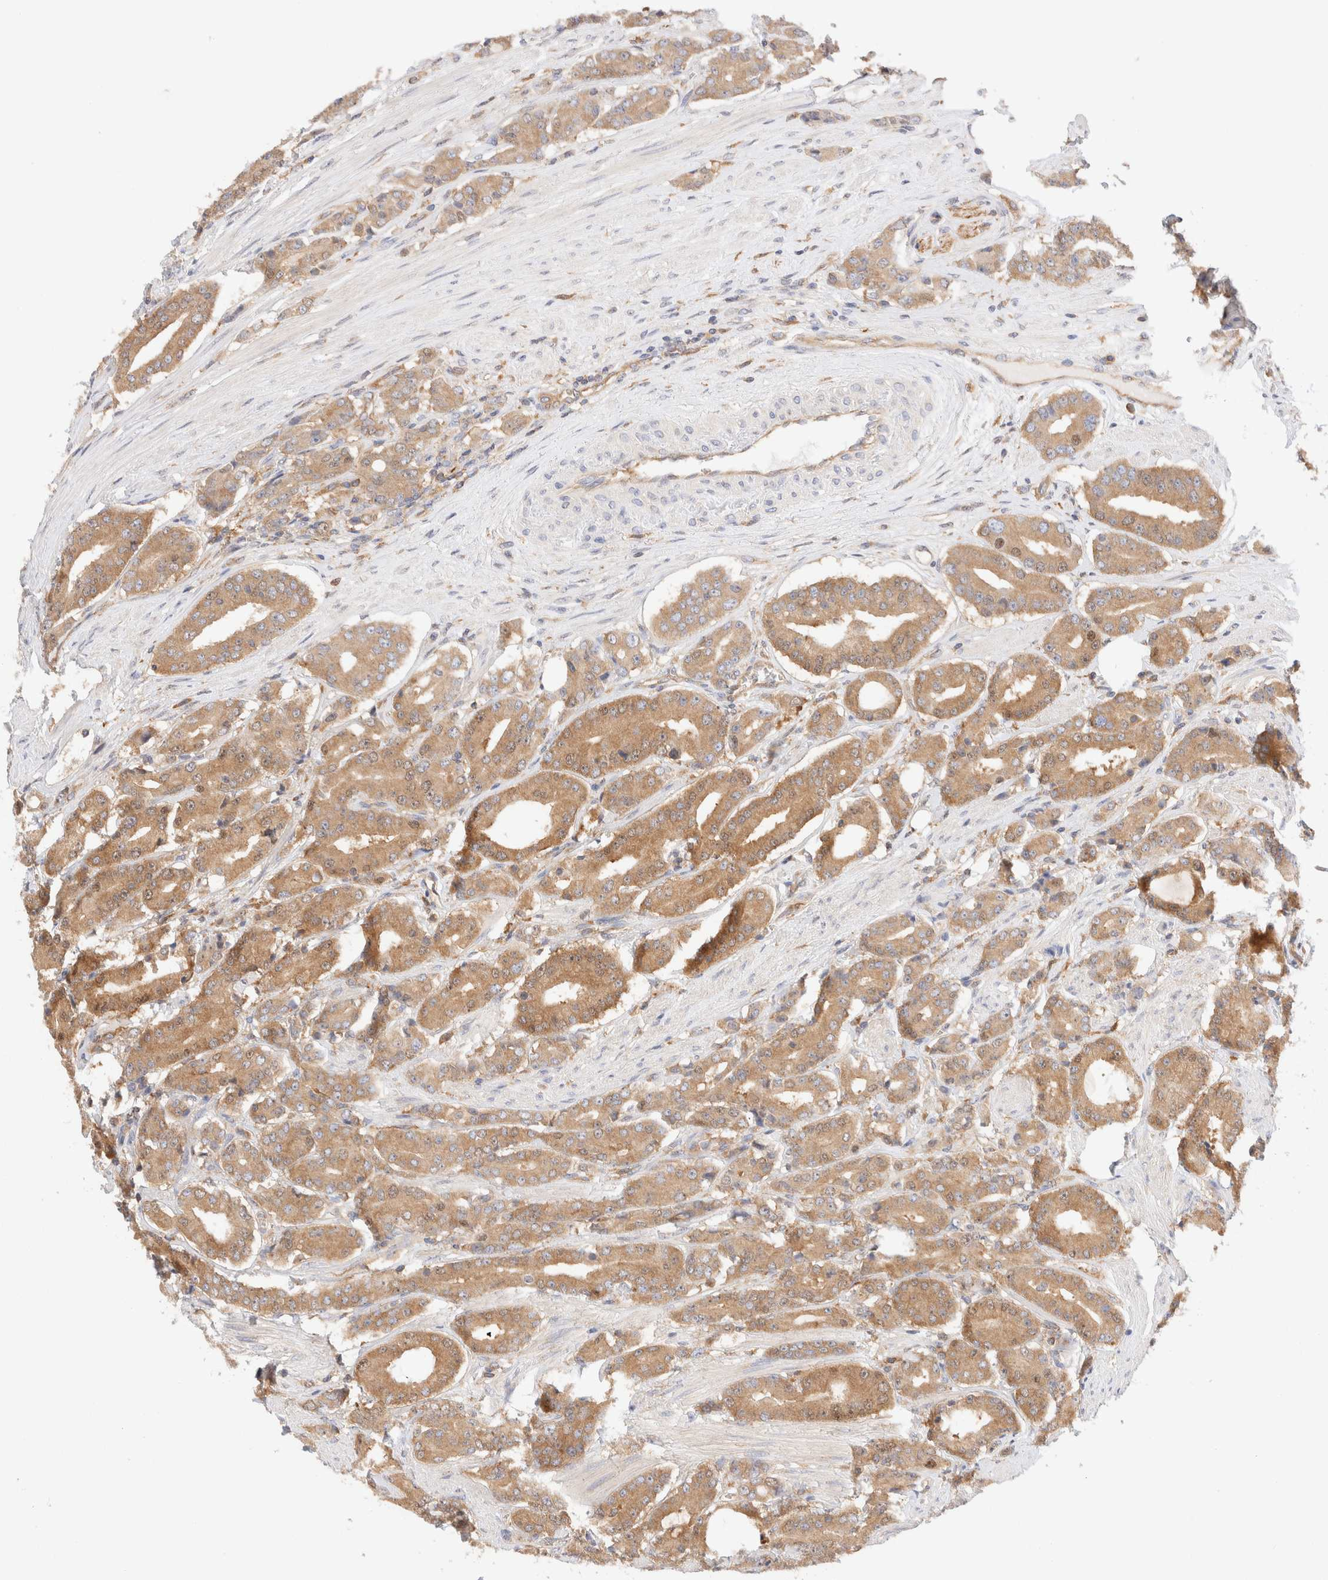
{"staining": {"intensity": "moderate", "quantity": ">75%", "location": "cytoplasmic/membranous"}, "tissue": "prostate cancer", "cell_type": "Tumor cells", "image_type": "cancer", "snomed": [{"axis": "morphology", "description": "Adenocarcinoma, High grade"}, {"axis": "topography", "description": "Prostate"}], "caption": "A medium amount of moderate cytoplasmic/membranous staining is seen in about >75% of tumor cells in prostate adenocarcinoma (high-grade) tissue.", "gene": "RABEP1", "patient": {"sex": "male", "age": 71}}